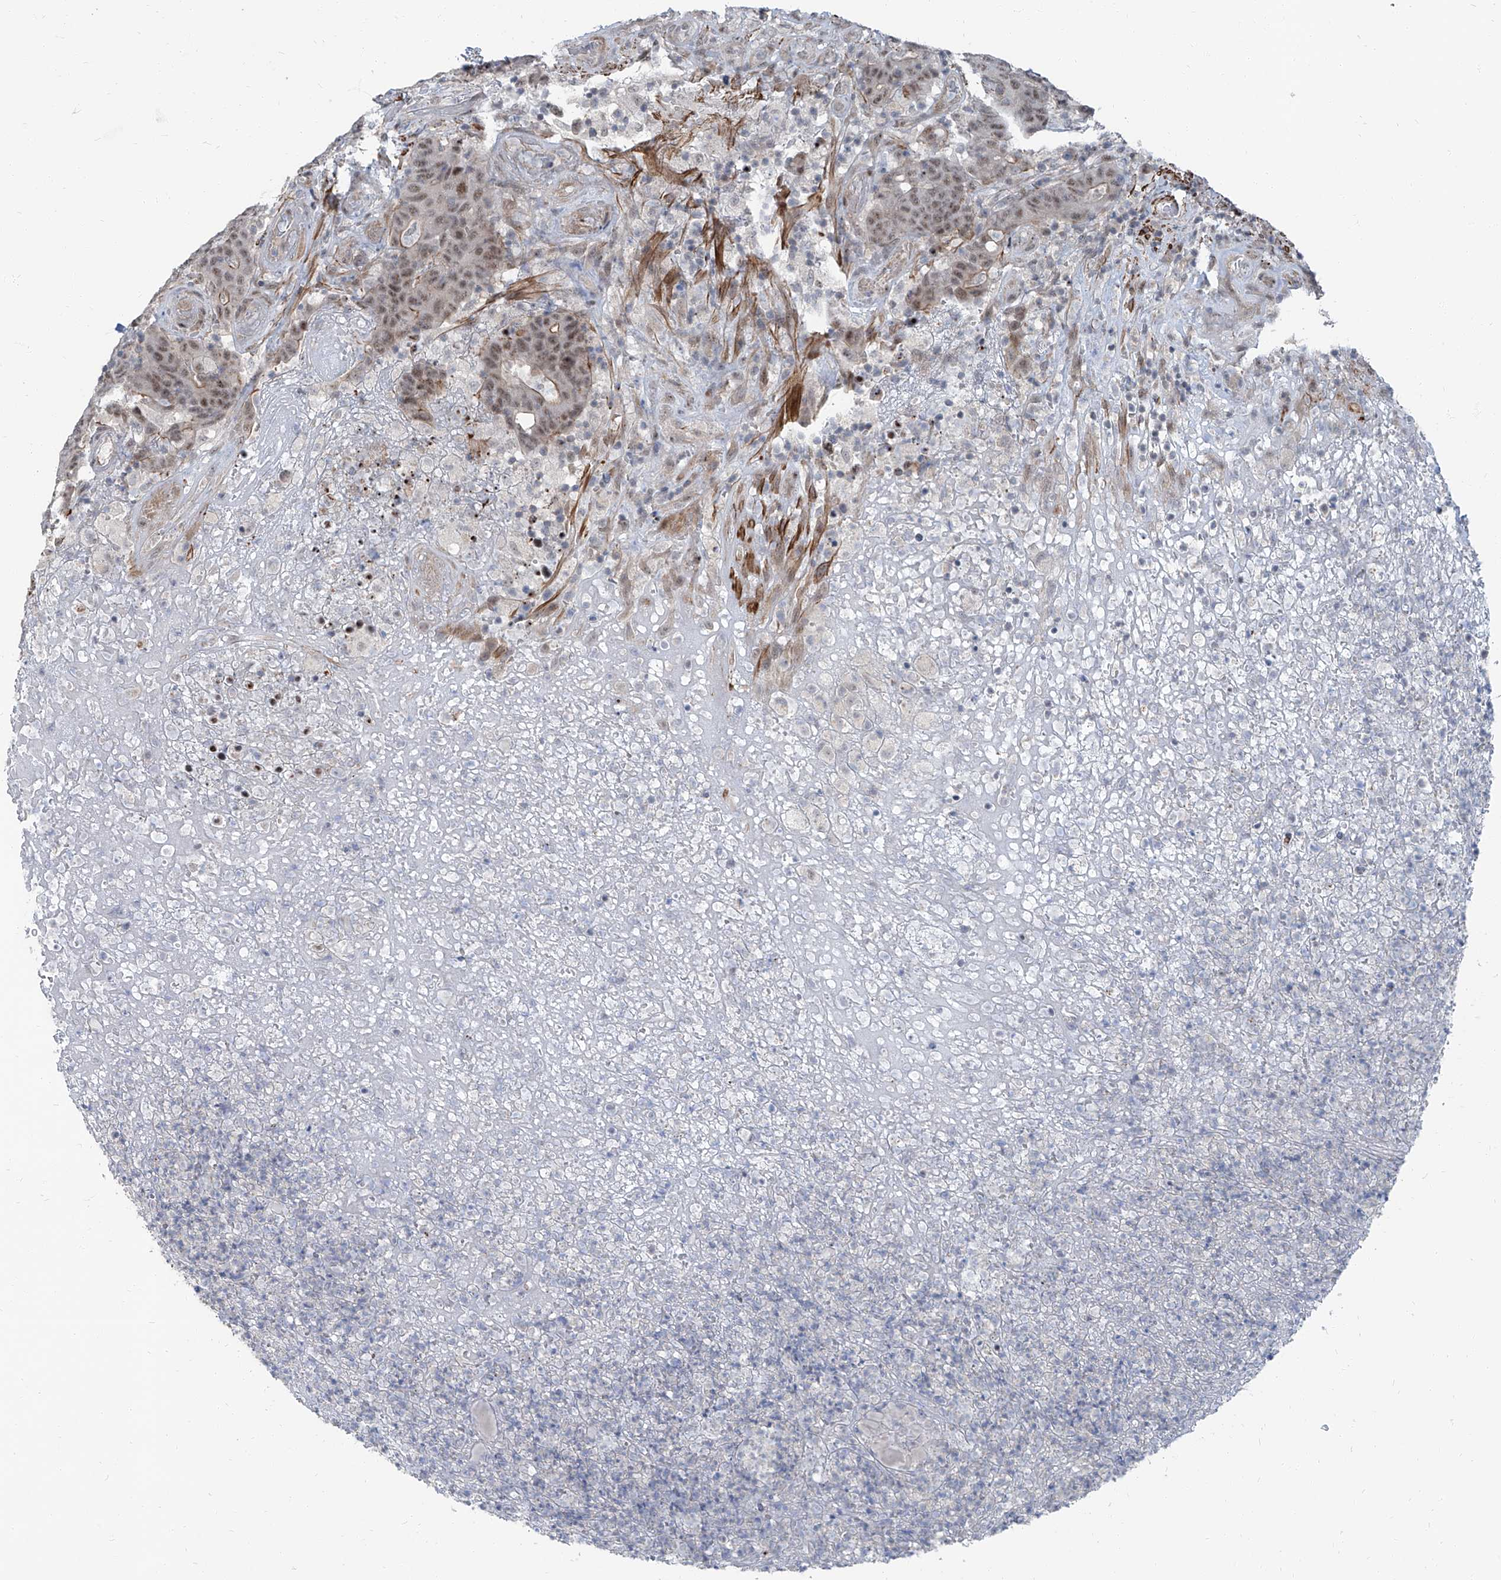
{"staining": {"intensity": "weak", "quantity": ">75%", "location": "nuclear"}, "tissue": "colorectal cancer", "cell_type": "Tumor cells", "image_type": "cancer", "snomed": [{"axis": "morphology", "description": "Normal tissue, NOS"}, {"axis": "morphology", "description": "Adenocarcinoma, NOS"}, {"axis": "topography", "description": "Colon"}], "caption": "Brown immunohistochemical staining in human colorectal cancer displays weak nuclear expression in approximately >75% of tumor cells.", "gene": "TXLNB", "patient": {"sex": "female", "age": 75}}